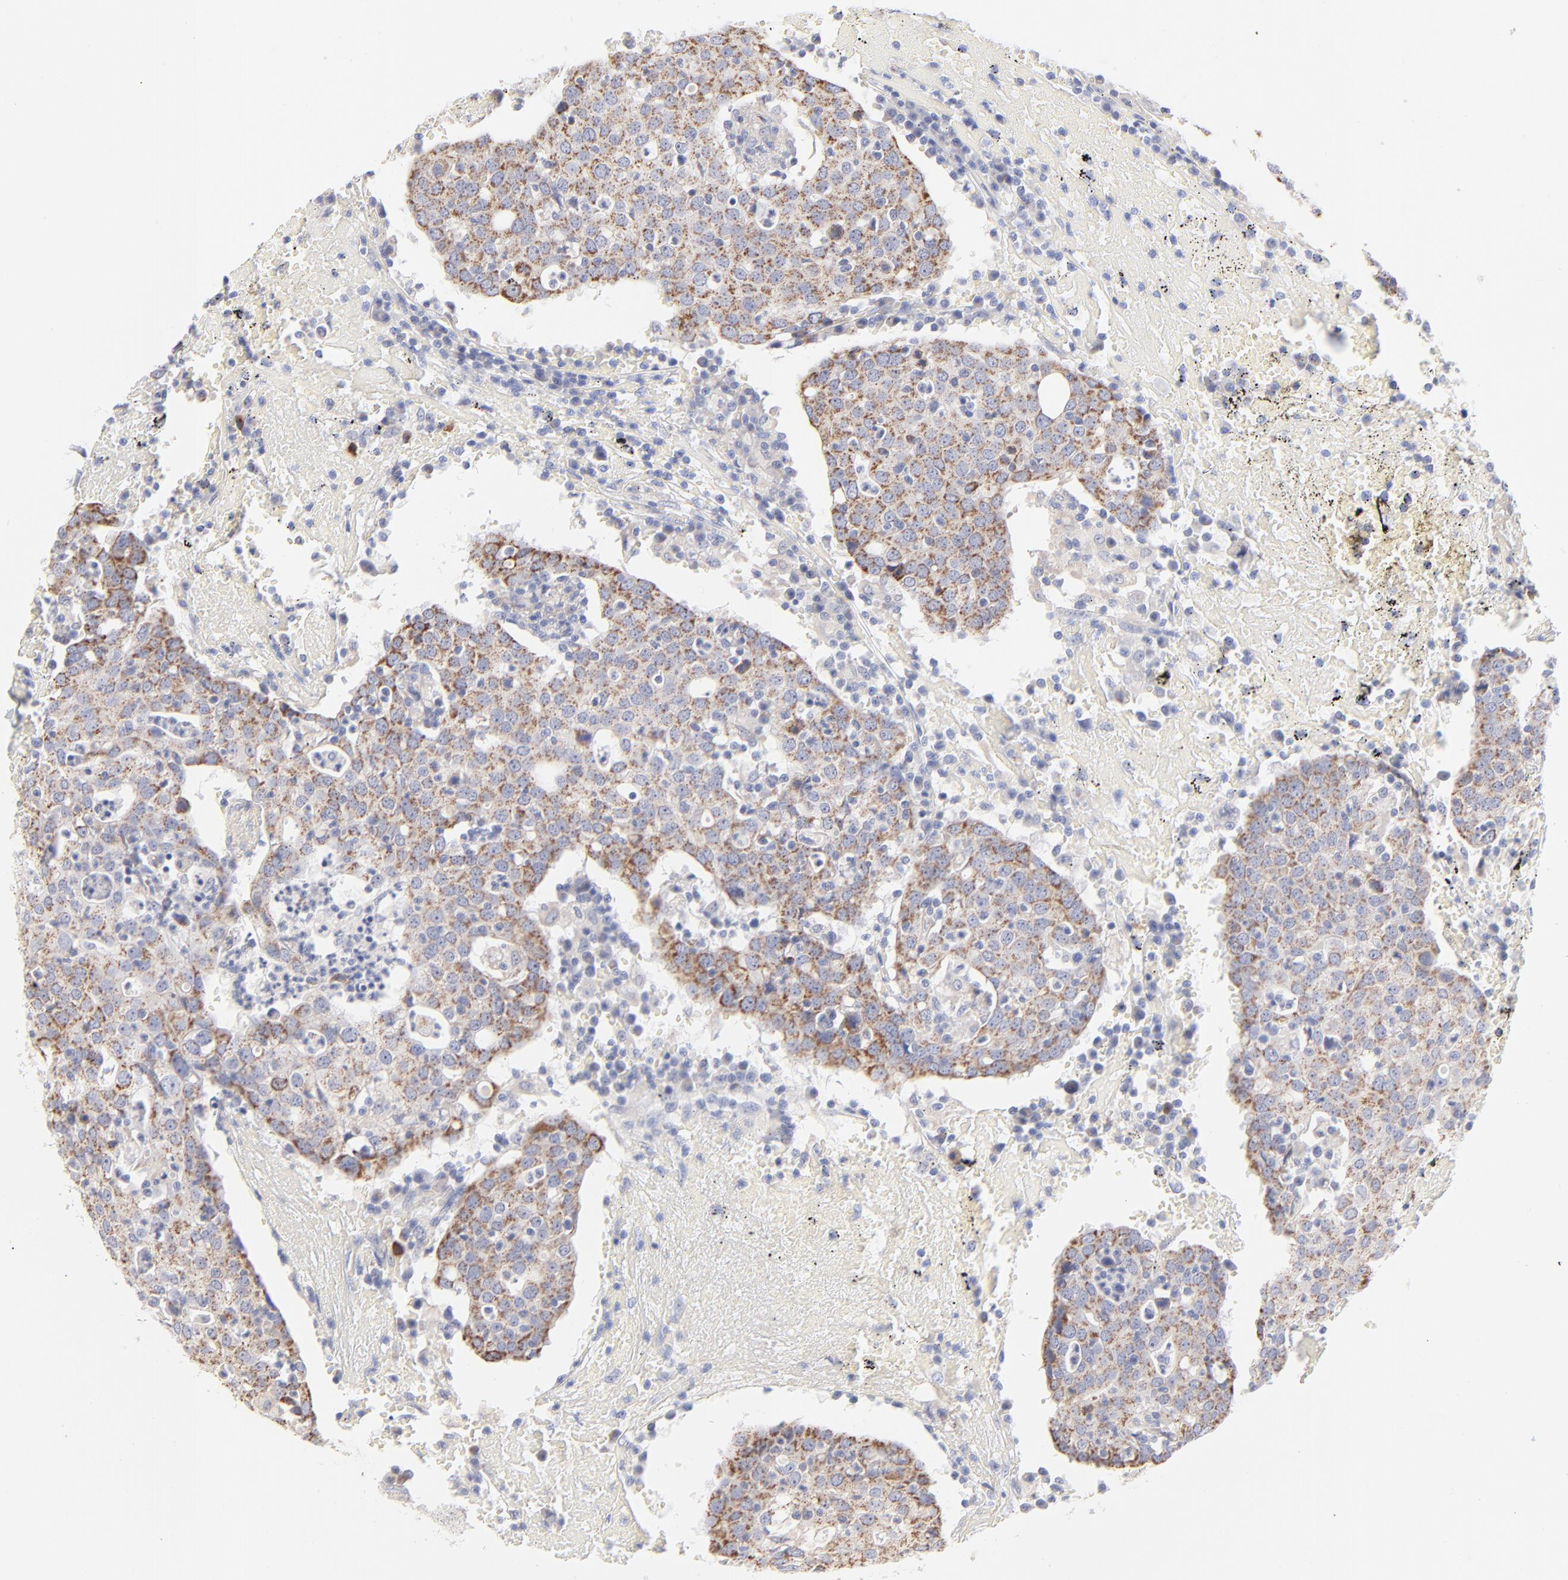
{"staining": {"intensity": "moderate", "quantity": ">75%", "location": "cytoplasmic/membranous"}, "tissue": "head and neck cancer", "cell_type": "Tumor cells", "image_type": "cancer", "snomed": [{"axis": "morphology", "description": "Adenocarcinoma, NOS"}, {"axis": "topography", "description": "Salivary gland"}, {"axis": "topography", "description": "Head-Neck"}], "caption": "A micrograph of human head and neck adenocarcinoma stained for a protein shows moderate cytoplasmic/membranous brown staining in tumor cells.", "gene": "TST", "patient": {"sex": "female", "age": 65}}